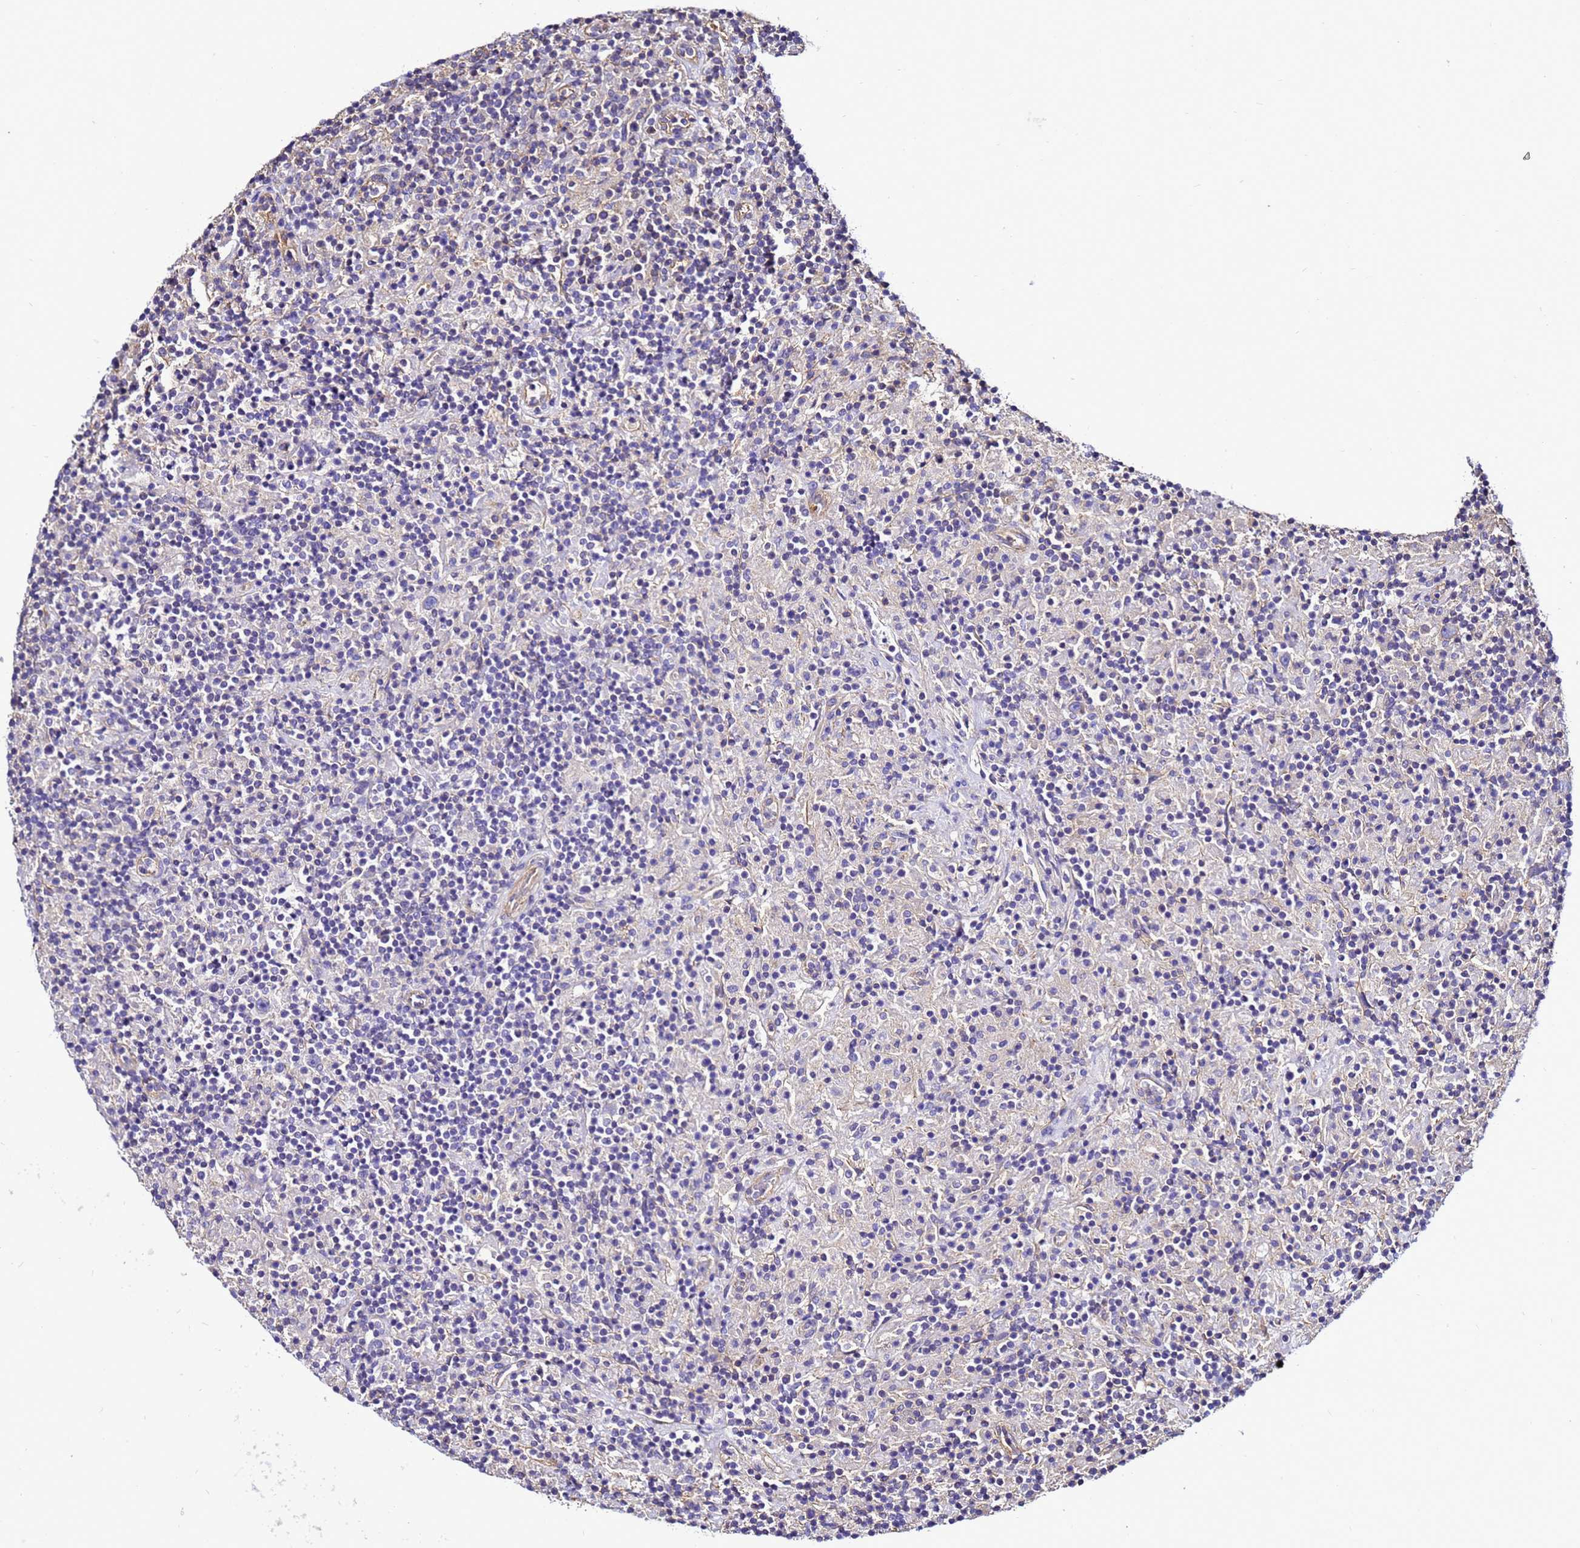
{"staining": {"intensity": "negative", "quantity": "none", "location": "none"}, "tissue": "lymphoma", "cell_type": "Tumor cells", "image_type": "cancer", "snomed": [{"axis": "morphology", "description": "Hodgkin's disease, NOS"}, {"axis": "topography", "description": "Lymph node"}], "caption": "Immunohistochemical staining of human Hodgkin's disease shows no significant expression in tumor cells.", "gene": "MYL12A", "patient": {"sex": "male", "age": 70}}